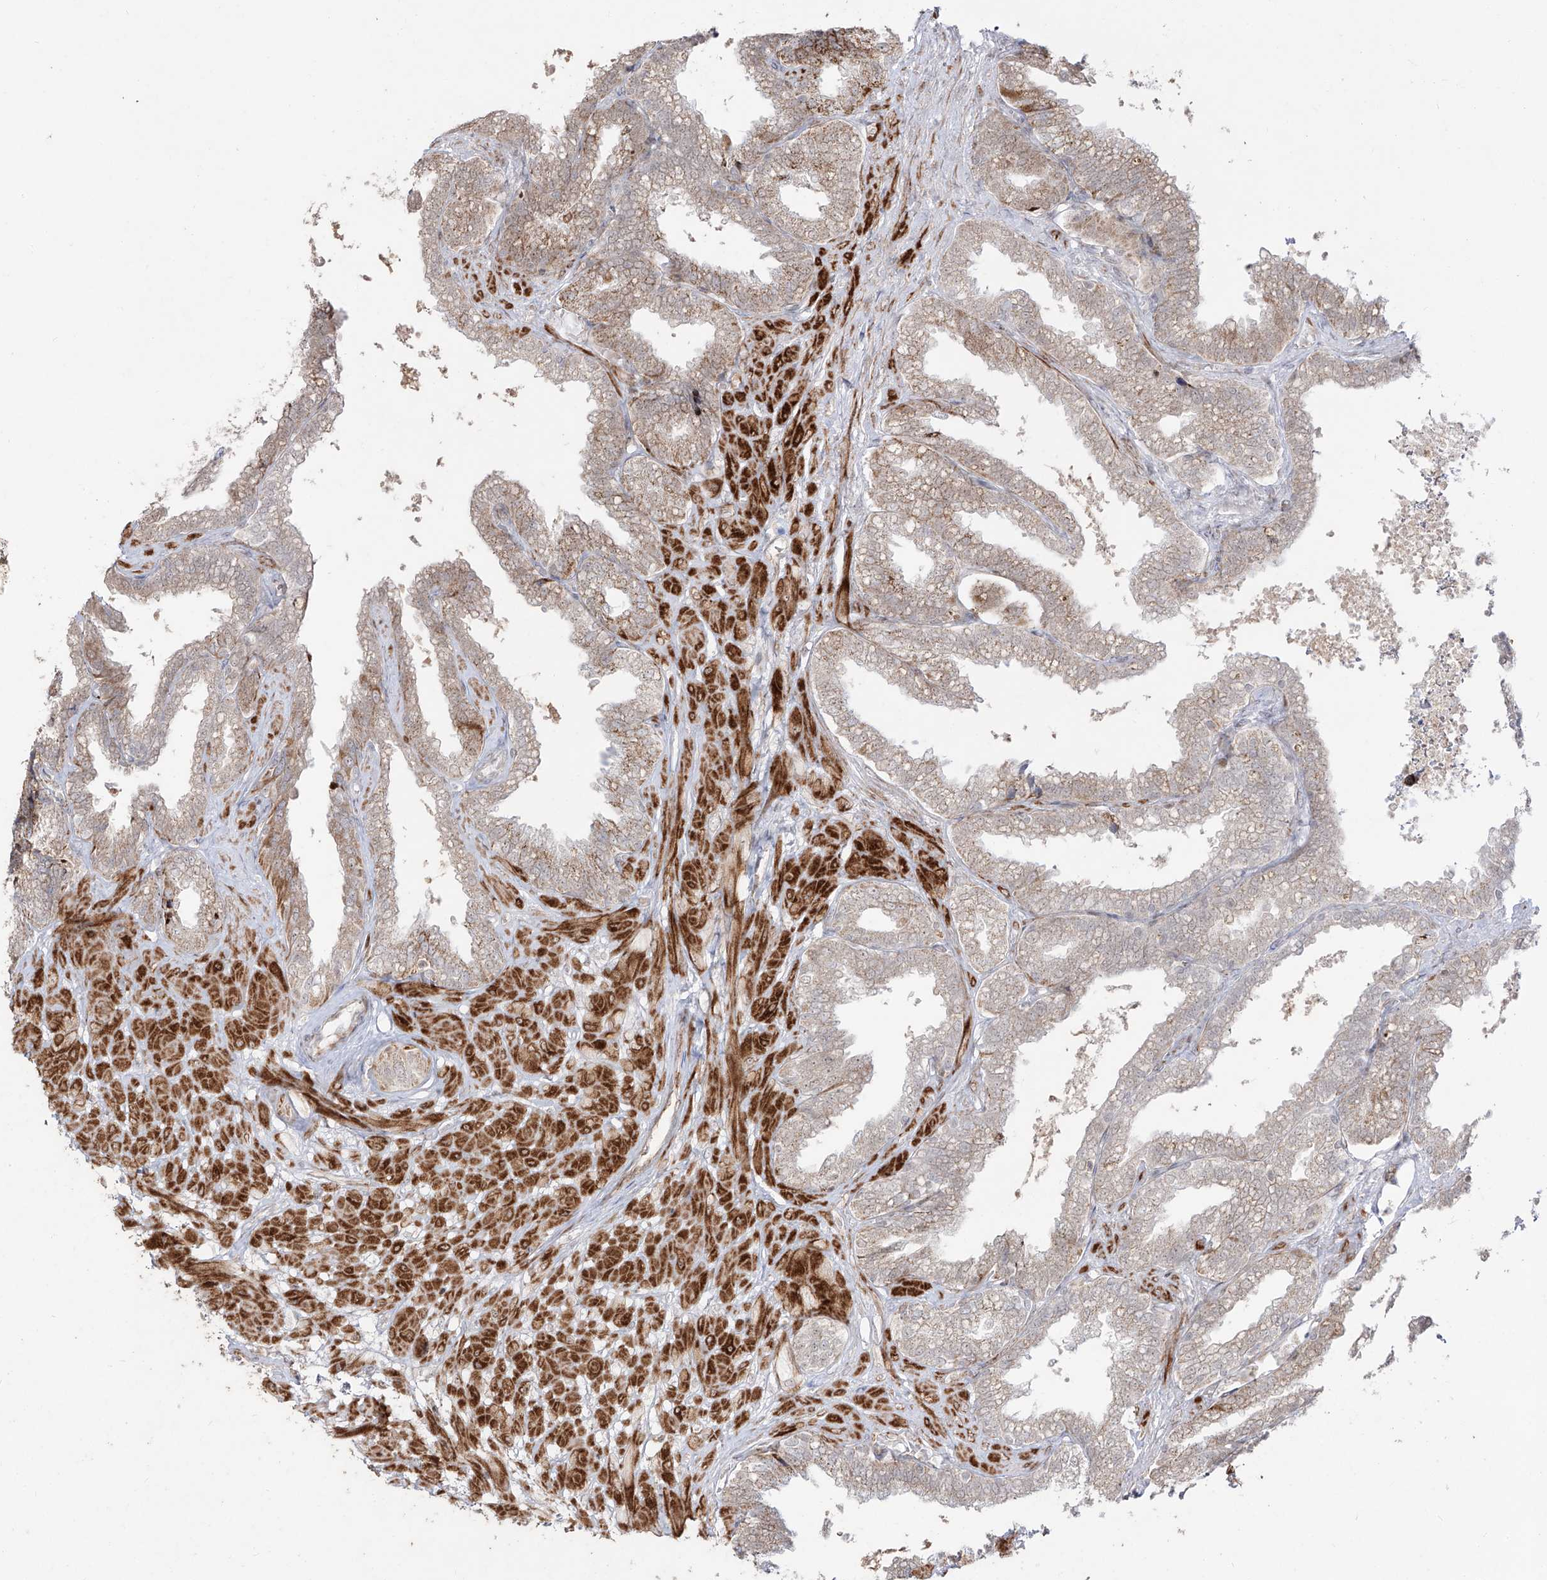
{"staining": {"intensity": "moderate", "quantity": "25%-75%", "location": "cytoplasmic/membranous,nuclear"}, "tissue": "seminal vesicle", "cell_type": "Glandular cells", "image_type": "normal", "snomed": [{"axis": "morphology", "description": "Normal tissue, NOS"}, {"axis": "topography", "description": "Seminal veicle"}], "caption": "High-power microscopy captured an IHC micrograph of normal seminal vesicle, revealing moderate cytoplasmic/membranous,nuclear staining in approximately 25%-75% of glandular cells. (DAB IHC with brightfield microscopy, high magnification).", "gene": "ZNF180", "patient": {"sex": "male", "age": 46}}